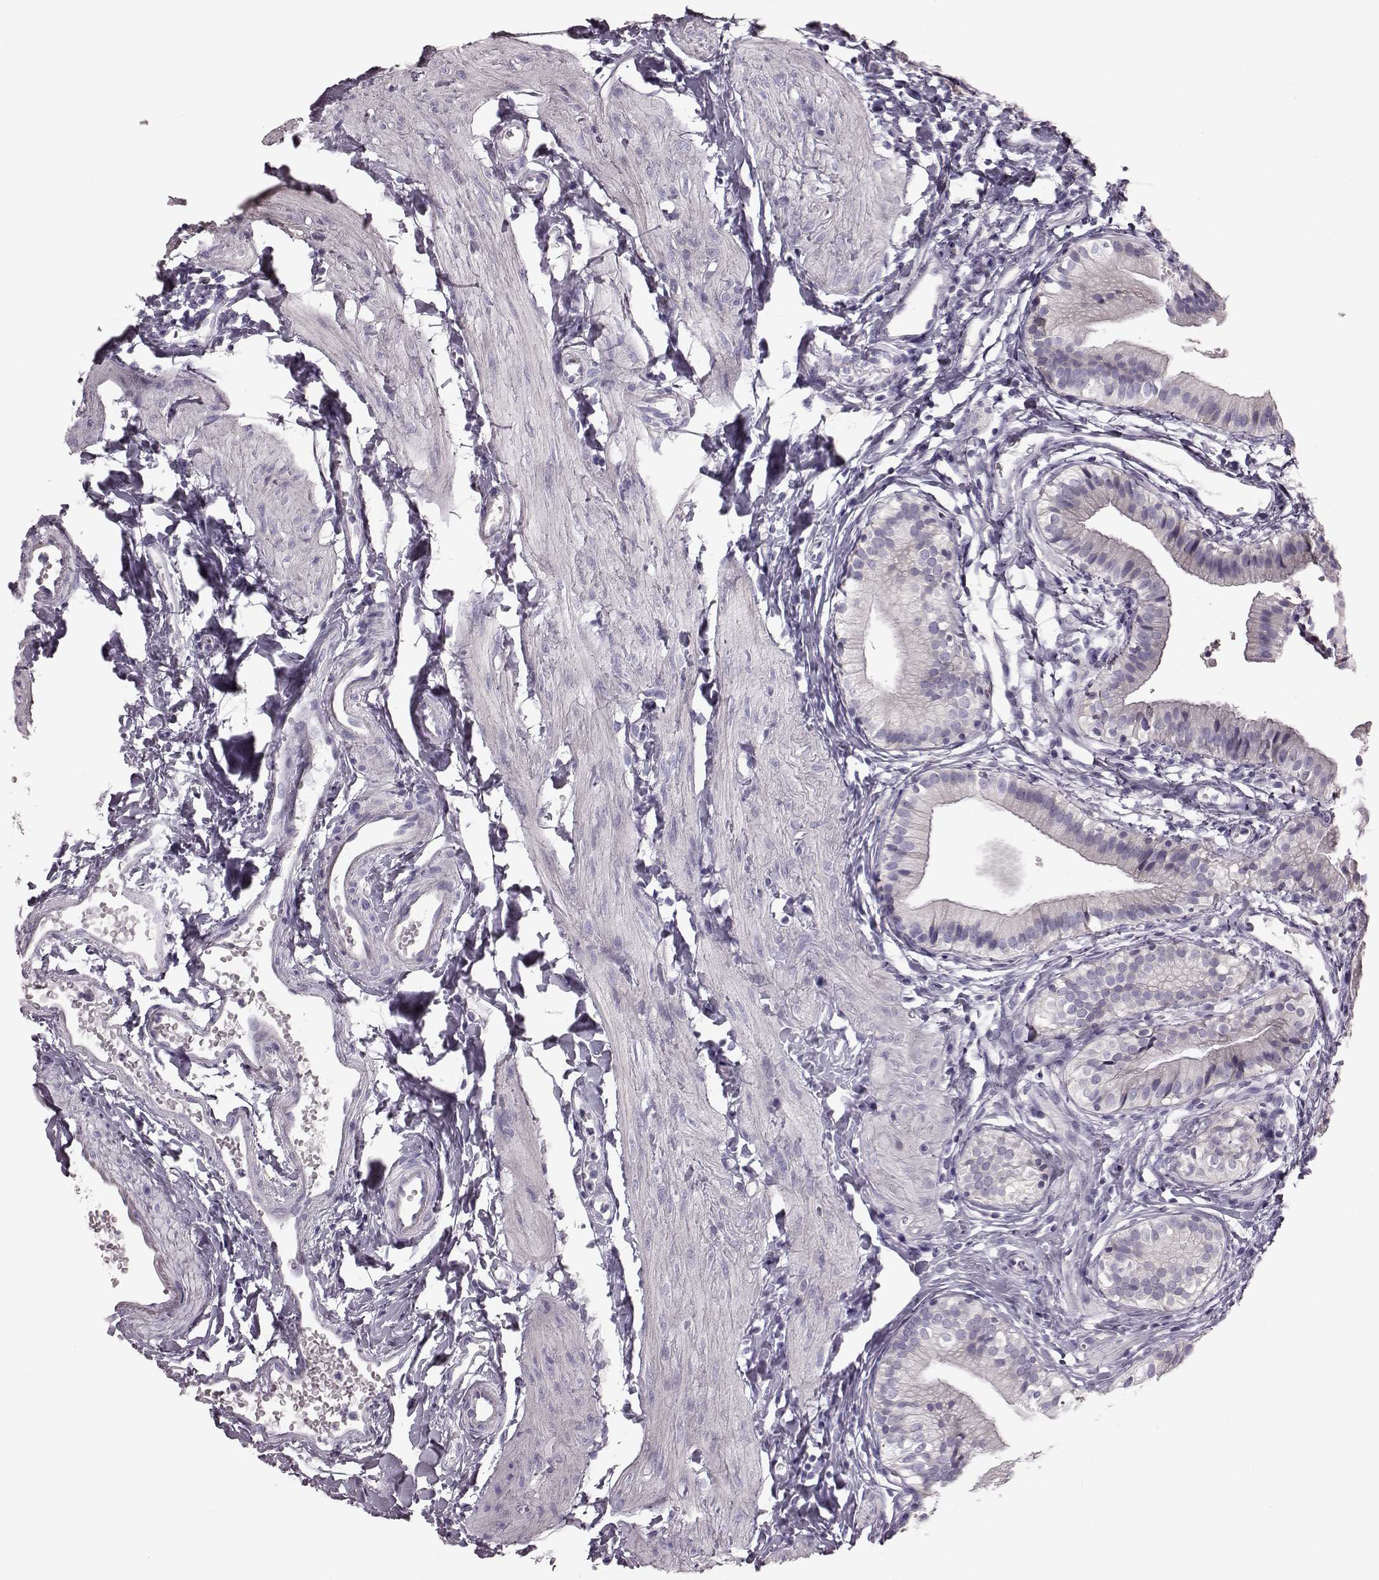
{"staining": {"intensity": "negative", "quantity": "none", "location": "none"}, "tissue": "gallbladder", "cell_type": "Glandular cells", "image_type": "normal", "snomed": [{"axis": "morphology", "description": "Normal tissue, NOS"}, {"axis": "topography", "description": "Gallbladder"}], "caption": "High power microscopy image of an immunohistochemistry (IHC) micrograph of benign gallbladder, revealing no significant expression in glandular cells. (Stains: DAB (3,3'-diaminobenzidine) IHC with hematoxylin counter stain, Microscopy: brightfield microscopy at high magnification).", "gene": "CRYBA2", "patient": {"sex": "female", "age": 47}}